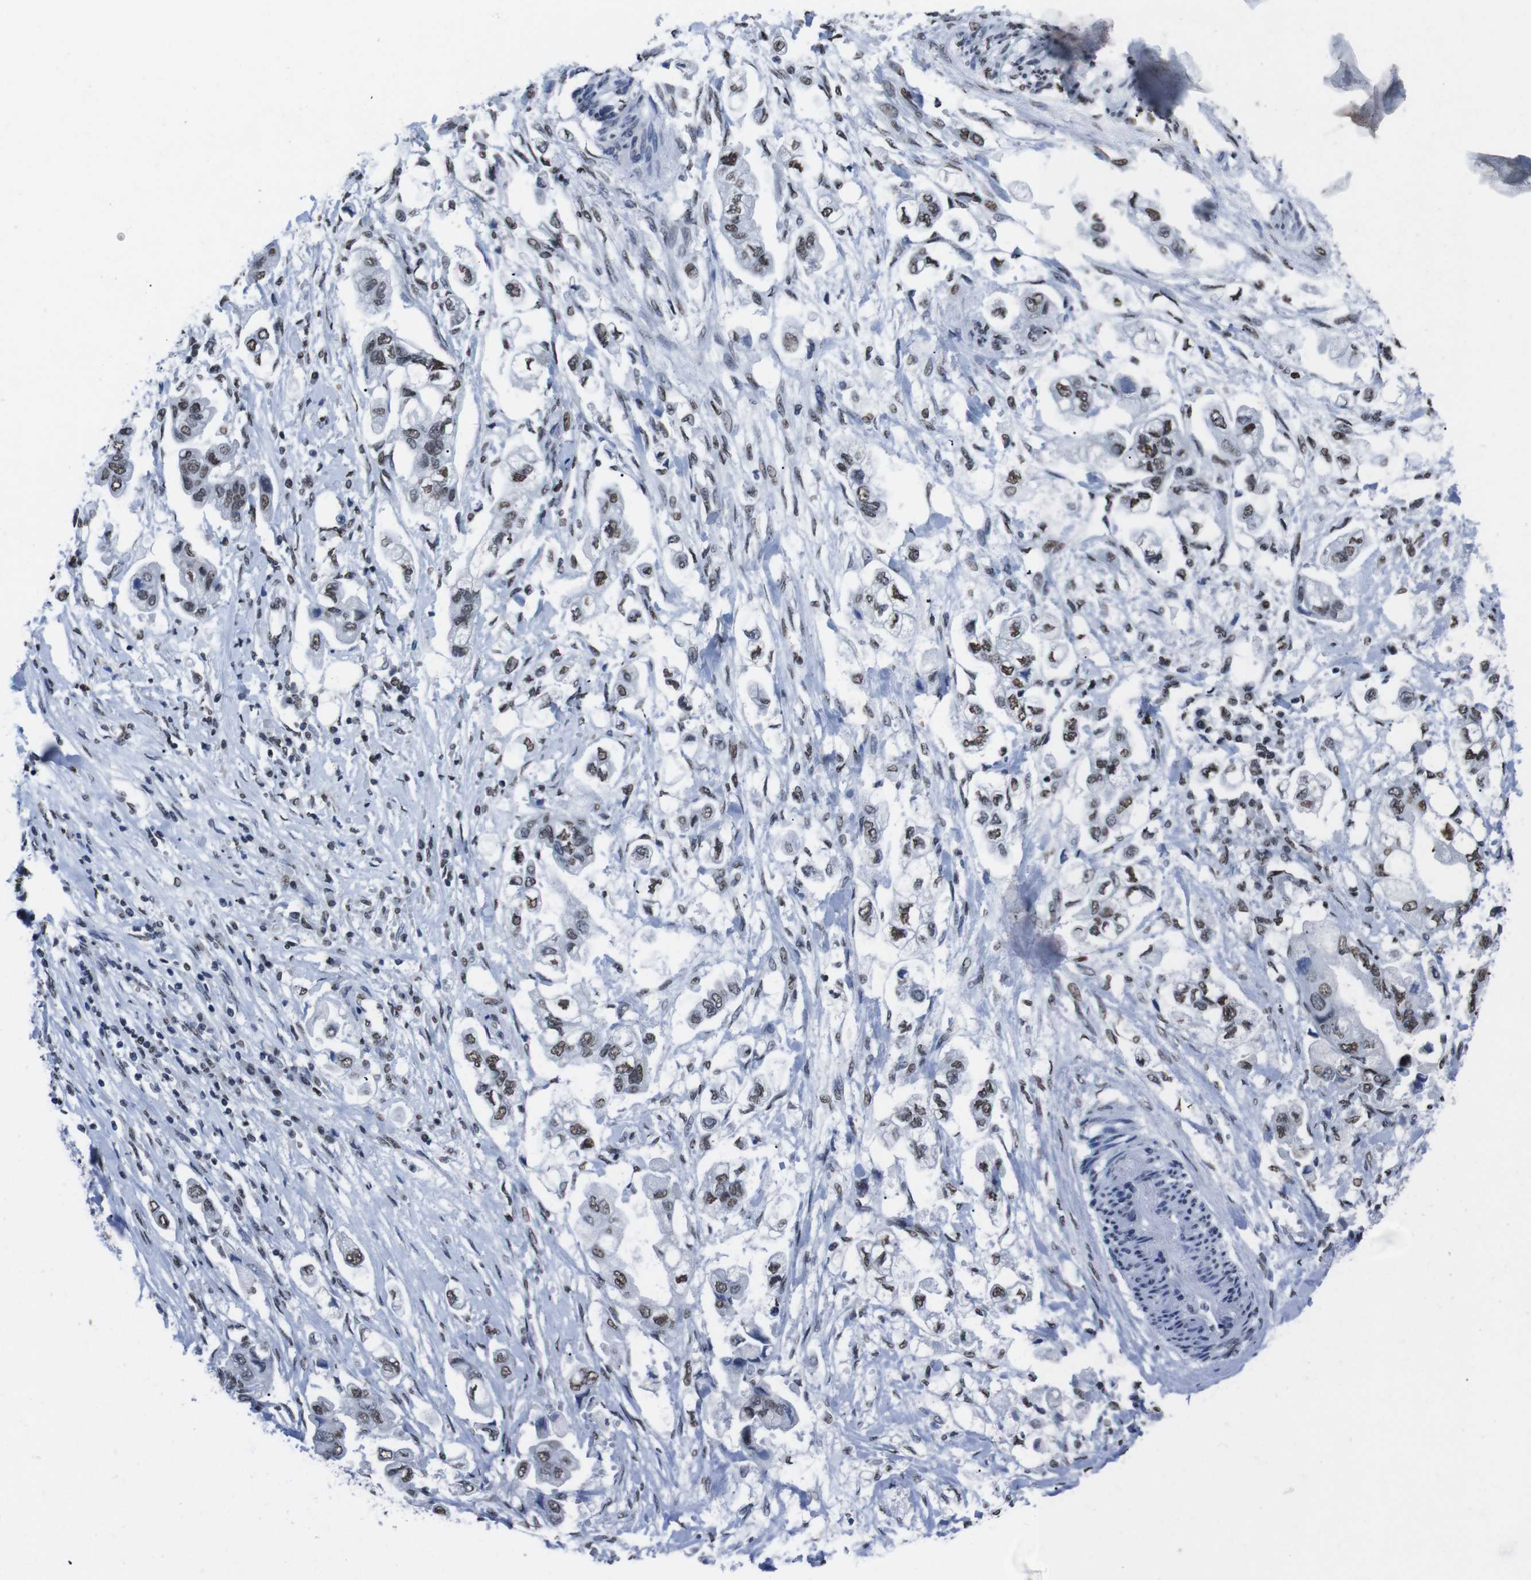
{"staining": {"intensity": "weak", "quantity": ">75%", "location": "nuclear"}, "tissue": "stomach cancer", "cell_type": "Tumor cells", "image_type": "cancer", "snomed": [{"axis": "morphology", "description": "Adenocarcinoma, NOS"}, {"axis": "topography", "description": "Stomach"}], "caption": "The immunohistochemical stain highlights weak nuclear staining in tumor cells of adenocarcinoma (stomach) tissue.", "gene": "PIP4P2", "patient": {"sex": "male", "age": 62}}